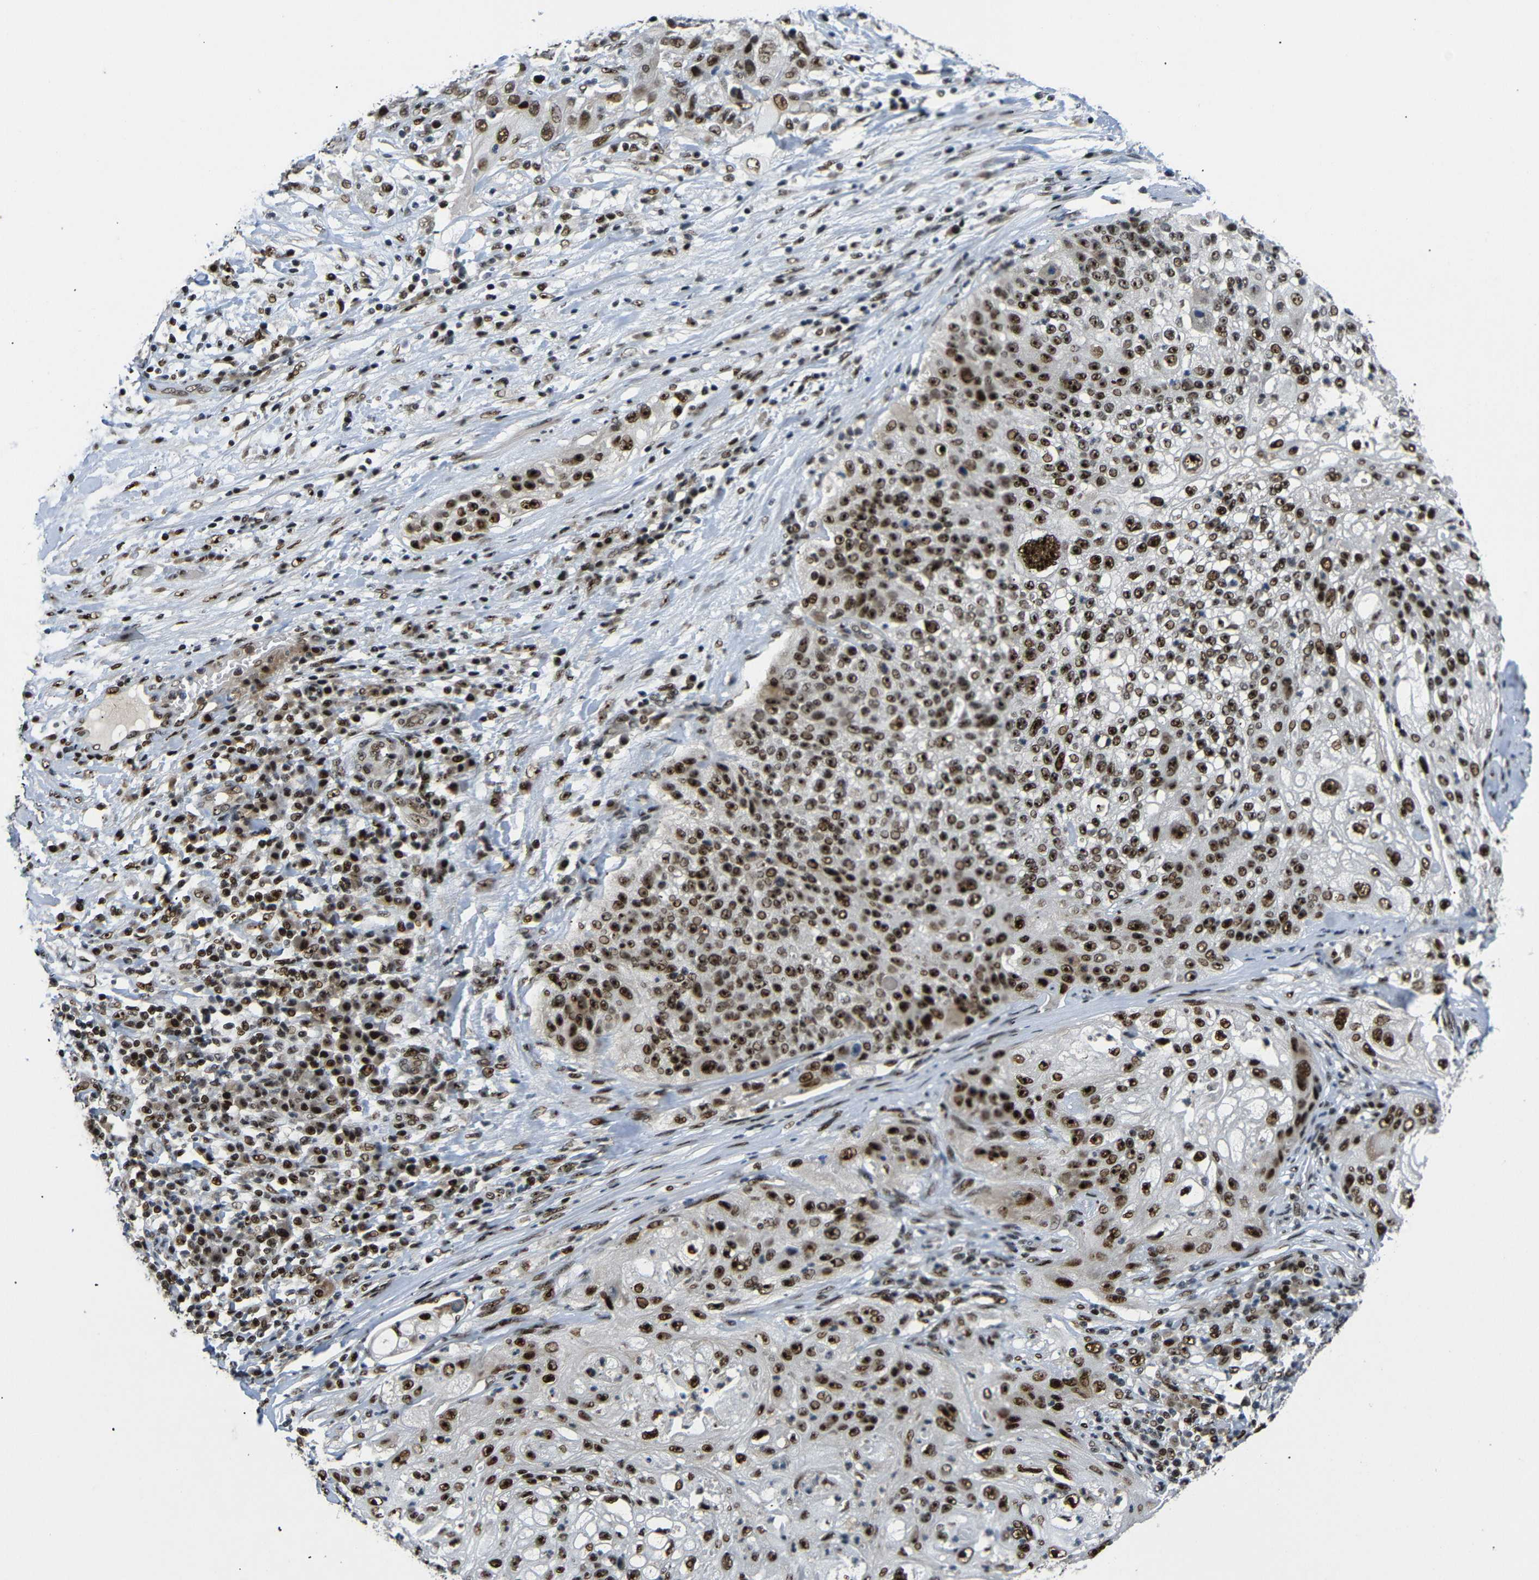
{"staining": {"intensity": "strong", "quantity": ">75%", "location": "nuclear"}, "tissue": "lung cancer", "cell_type": "Tumor cells", "image_type": "cancer", "snomed": [{"axis": "morphology", "description": "Inflammation, NOS"}, {"axis": "morphology", "description": "Squamous cell carcinoma, NOS"}, {"axis": "topography", "description": "Lymph node"}, {"axis": "topography", "description": "Soft tissue"}, {"axis": "topography", "description": "Lung"}], "caption": "Tumor cells display high levels of strong nuclear staining in about >75% of cells in human lung cancer (squamous cell carcinoma). The protein of interest is shown in brown color, while the nuclei are stained blue.", "gene": "SETDB2", "patient": {"sex": "male", "age": 66}}